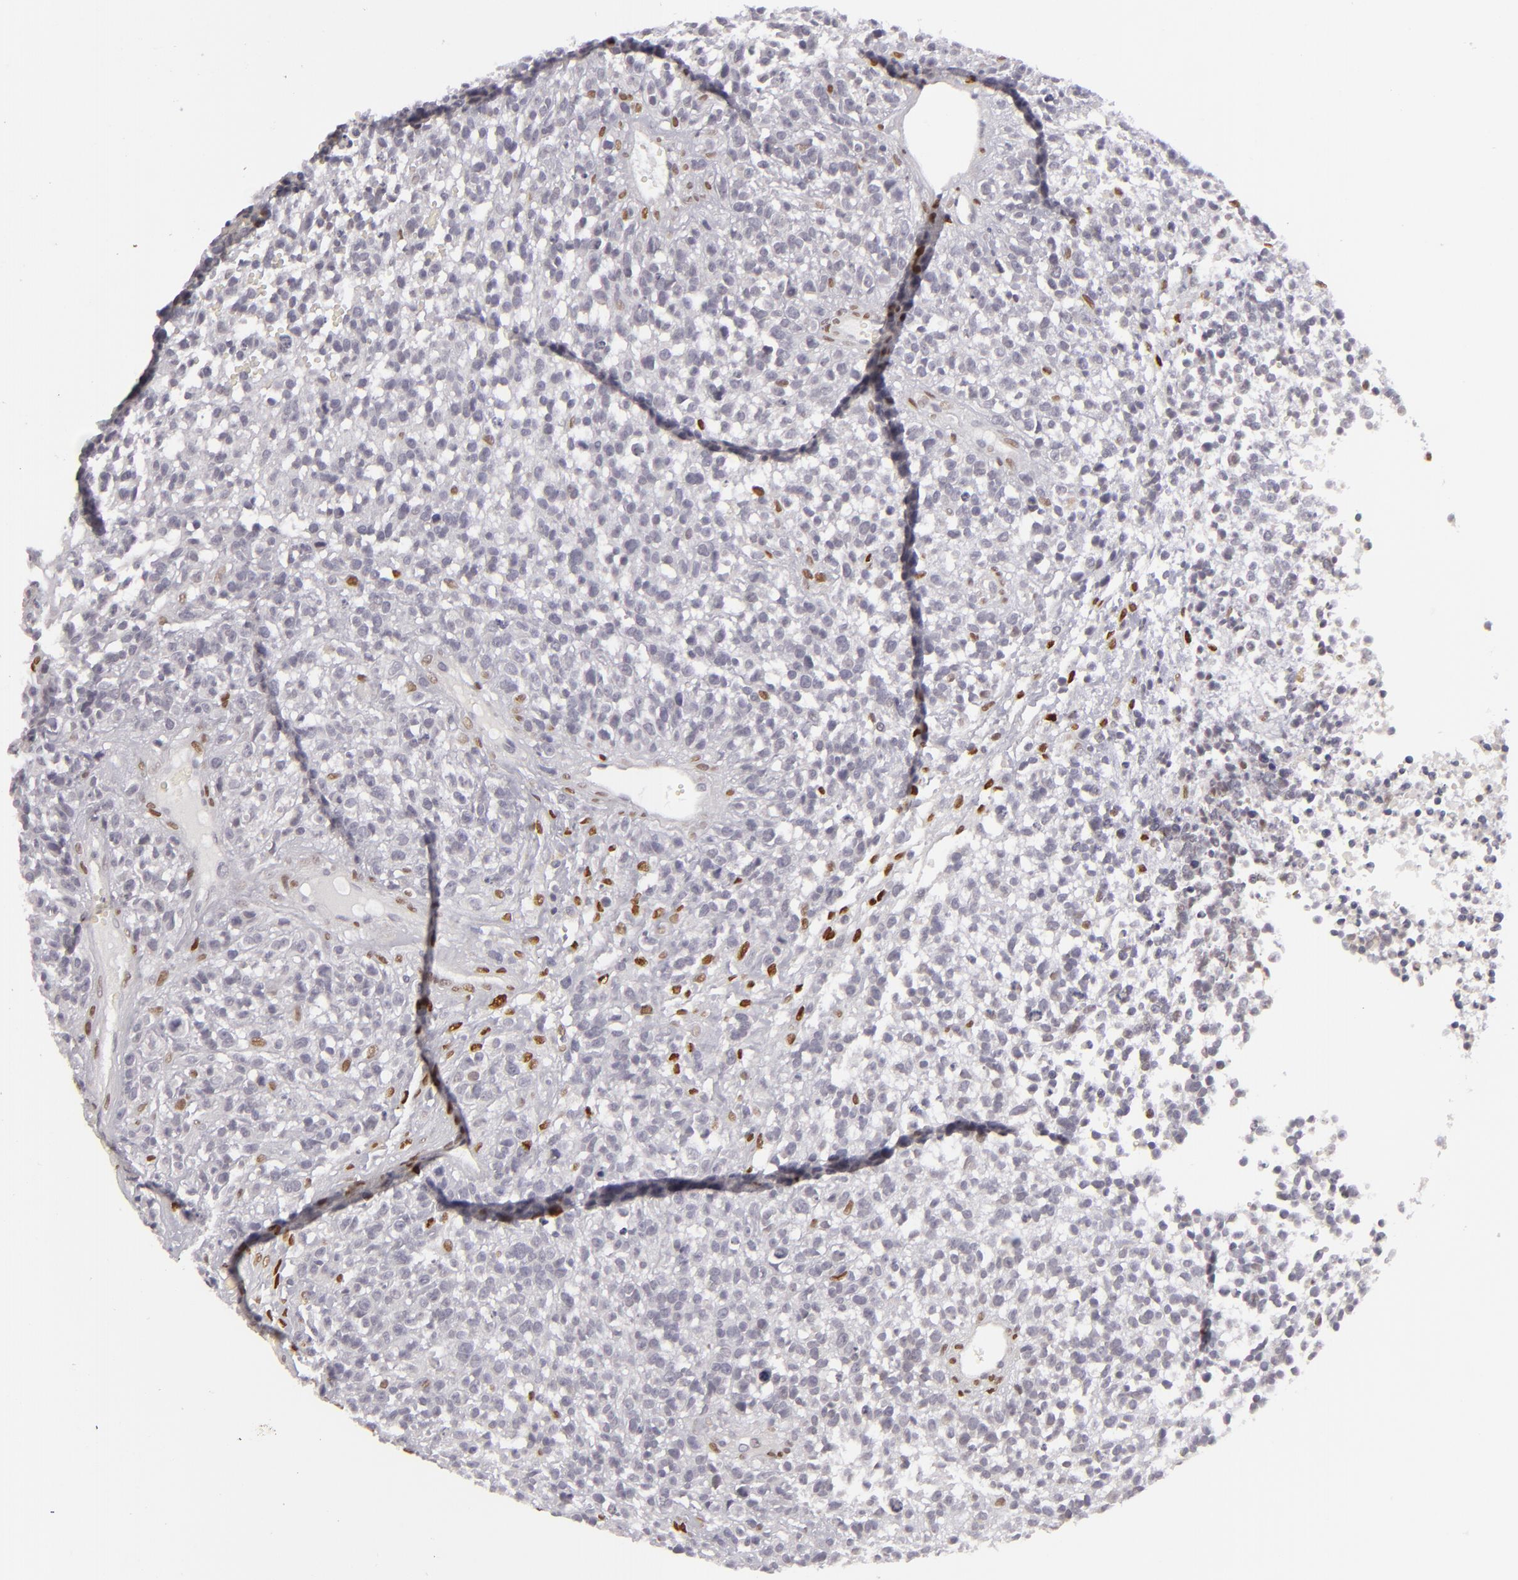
{"staining": {"intensity": "negative", "quantity": "none", "location": "none"}, "tissue": "glioma", "cell_type": "Tumor cells", "image_type": "cancer", "snomed": [{"axis": "morphology", "description": "Glioma, malignant, High grade"}, {"axis": "topography", "description": "Brain"}], "caption": "IHC image of neoplastic tissue: malignant glioma (high-grade) stained with DAB (3,3'-diaminobenzidine) demonstrates no significant protein staining in tumor cells. (DAB (3,3'-diaminobenzidine) immunohistochemistry with hematoxylin counter stain).", "gene": "SIX1", "patient": {"sex": "male", "age": 66}}